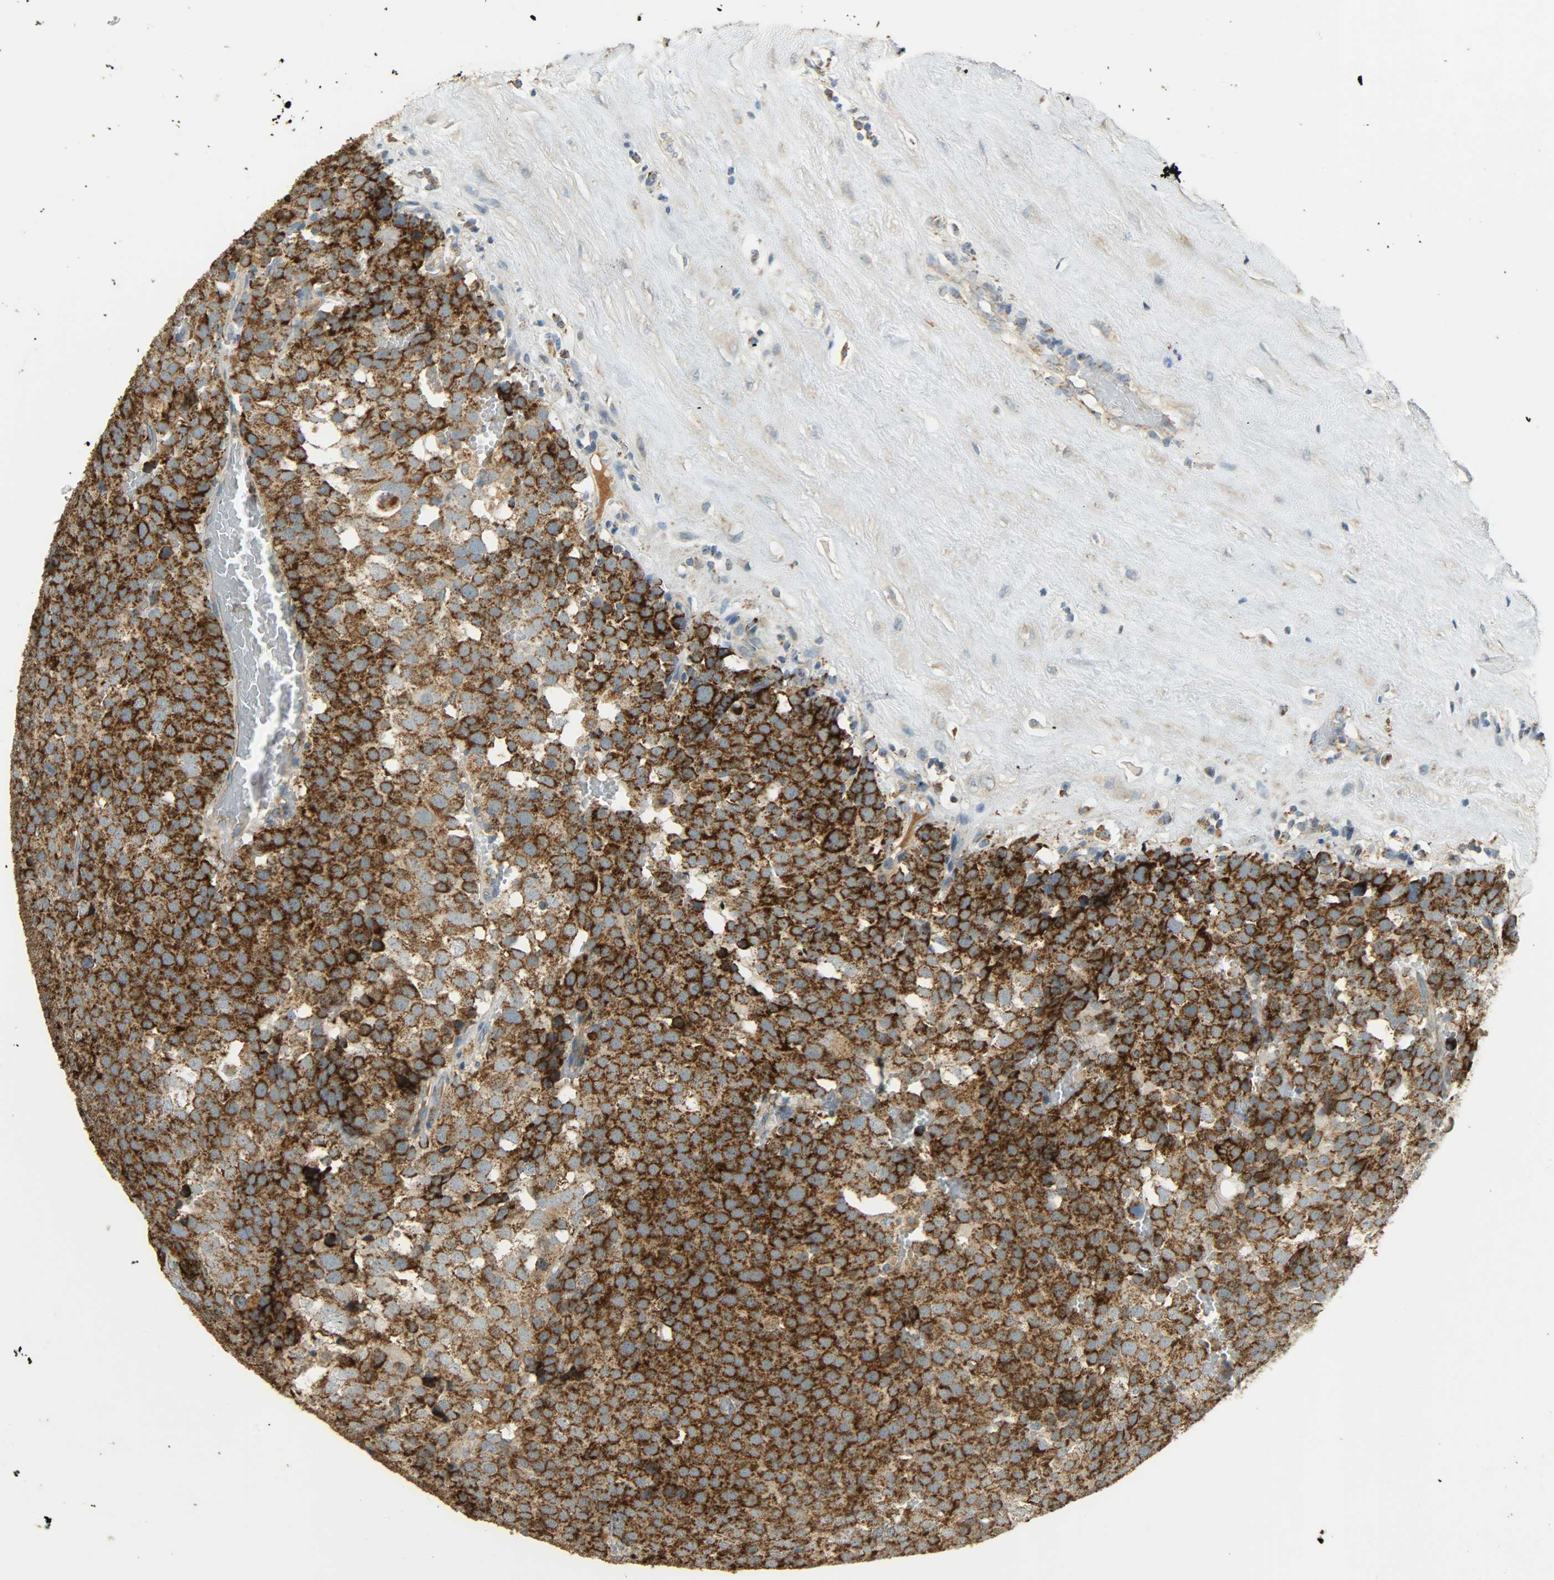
{"staining": {"intensity": "strong", "quantity": ">75%", "location": "cytoplasmic/membranous"}, "tissue": "testis cancer", "cell_type": "Tumor cells", "image_type": "cancer", "snomed": [{"axis": "morphology", "description": "Seminoma, NOS"}, {"axis": "topography", "description": "Testis"}], "caption": "Tumor cells display high levels of strong cytoplasmic/membranous expression in approximately >75% of cells in seminoma (testis).", "gene": "HDHD5", "patient": {"sex": "male", "age": 71}}